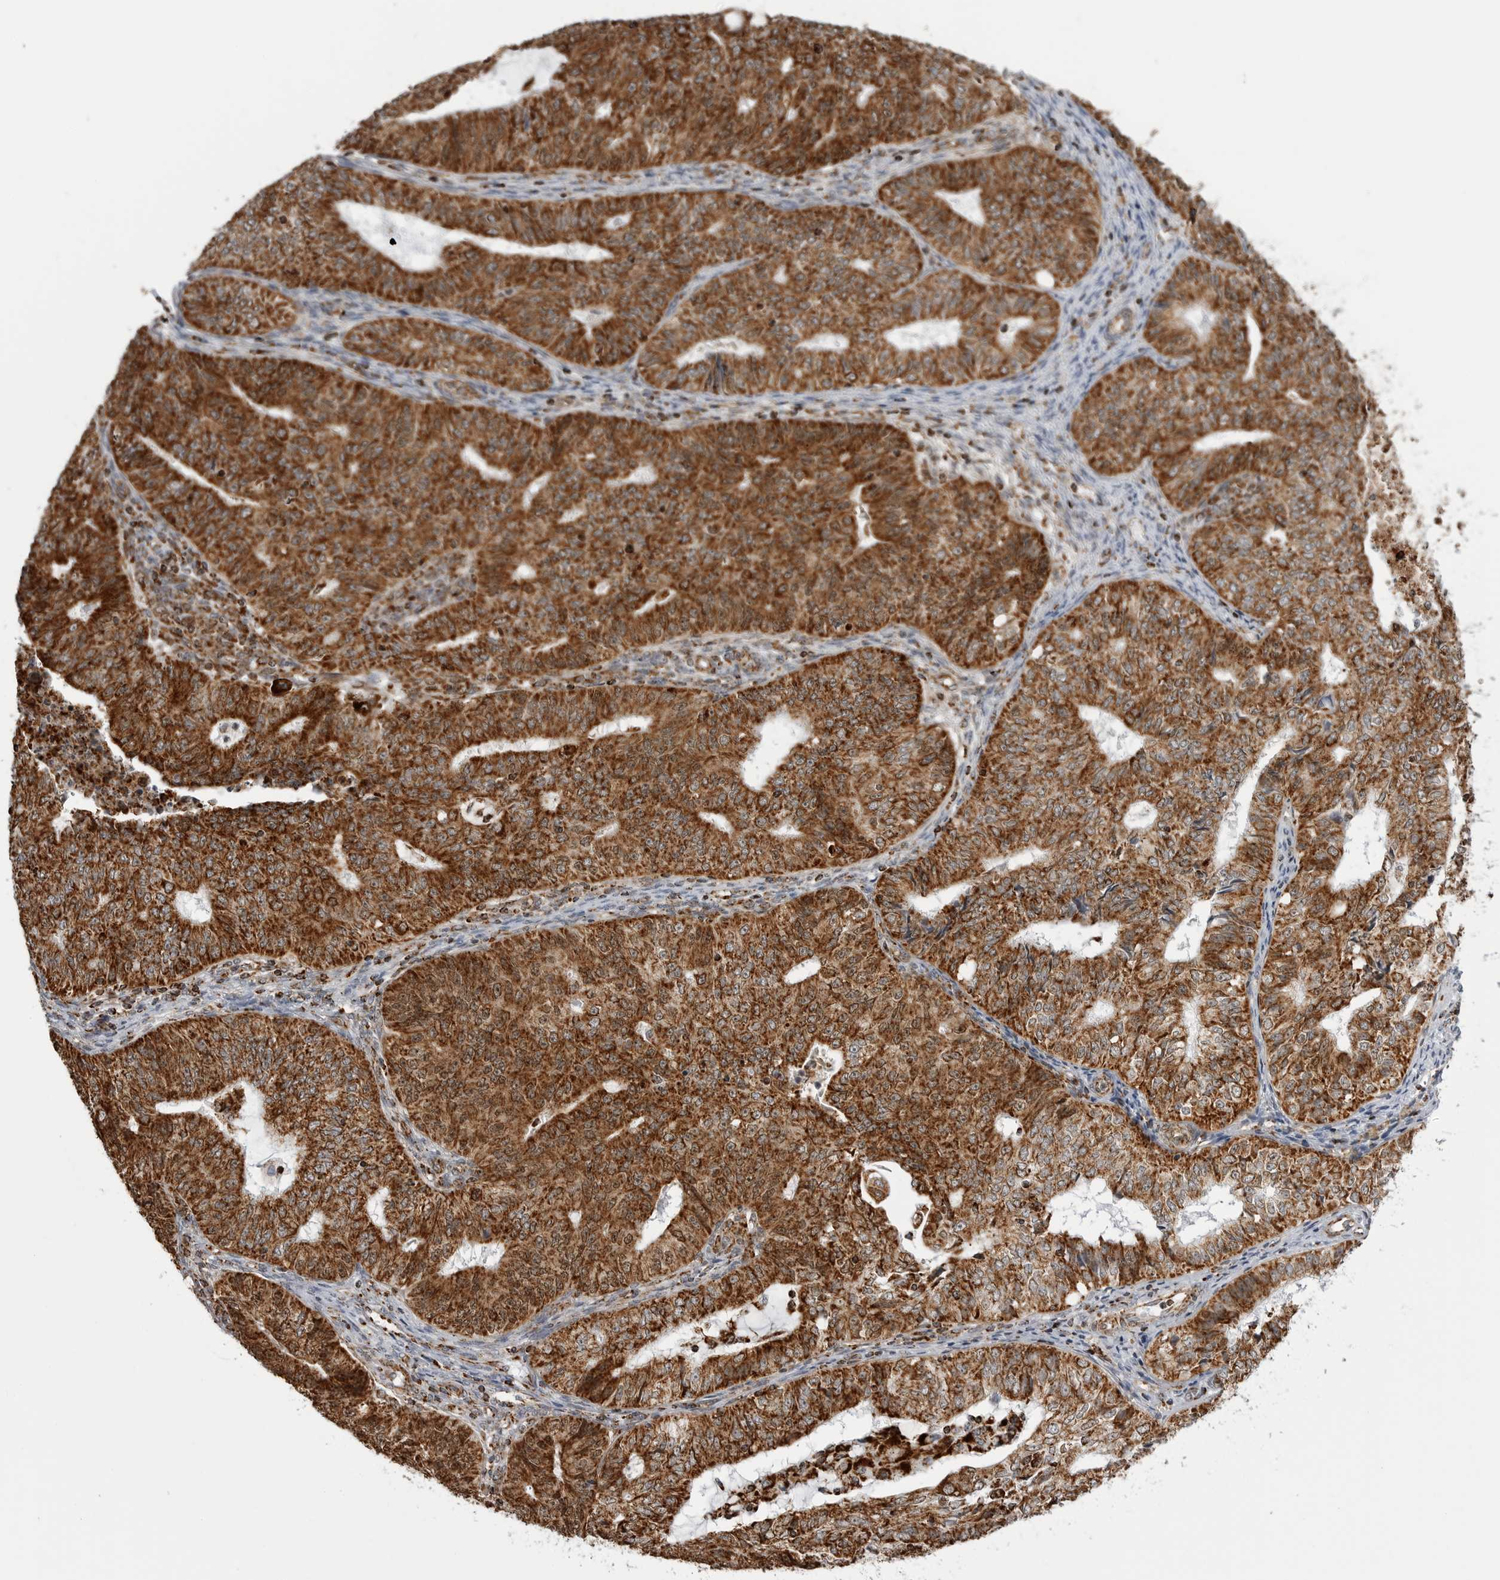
{"staining": {"intensity": "strong", "quantity": ">75%", "location": "cytoplasmic/membranous"}, "tissue": "endometrial cancer", "cell_type": "Tumor cells", "image_type": "cancer", "snomed": [{"axis": "morphology", "description": "Adenocarcinoma, NOS"}, {"axis": "topography", "description": "Endometrium"}], "caption": "Endometrial cancer was stained to show a protein in brown. There is high levels of strong cytoplasmic/membranous positivity in about >75% of tumor cells.", "gene": "COX5A", "patient": {"sex": "female", "age": 32}}